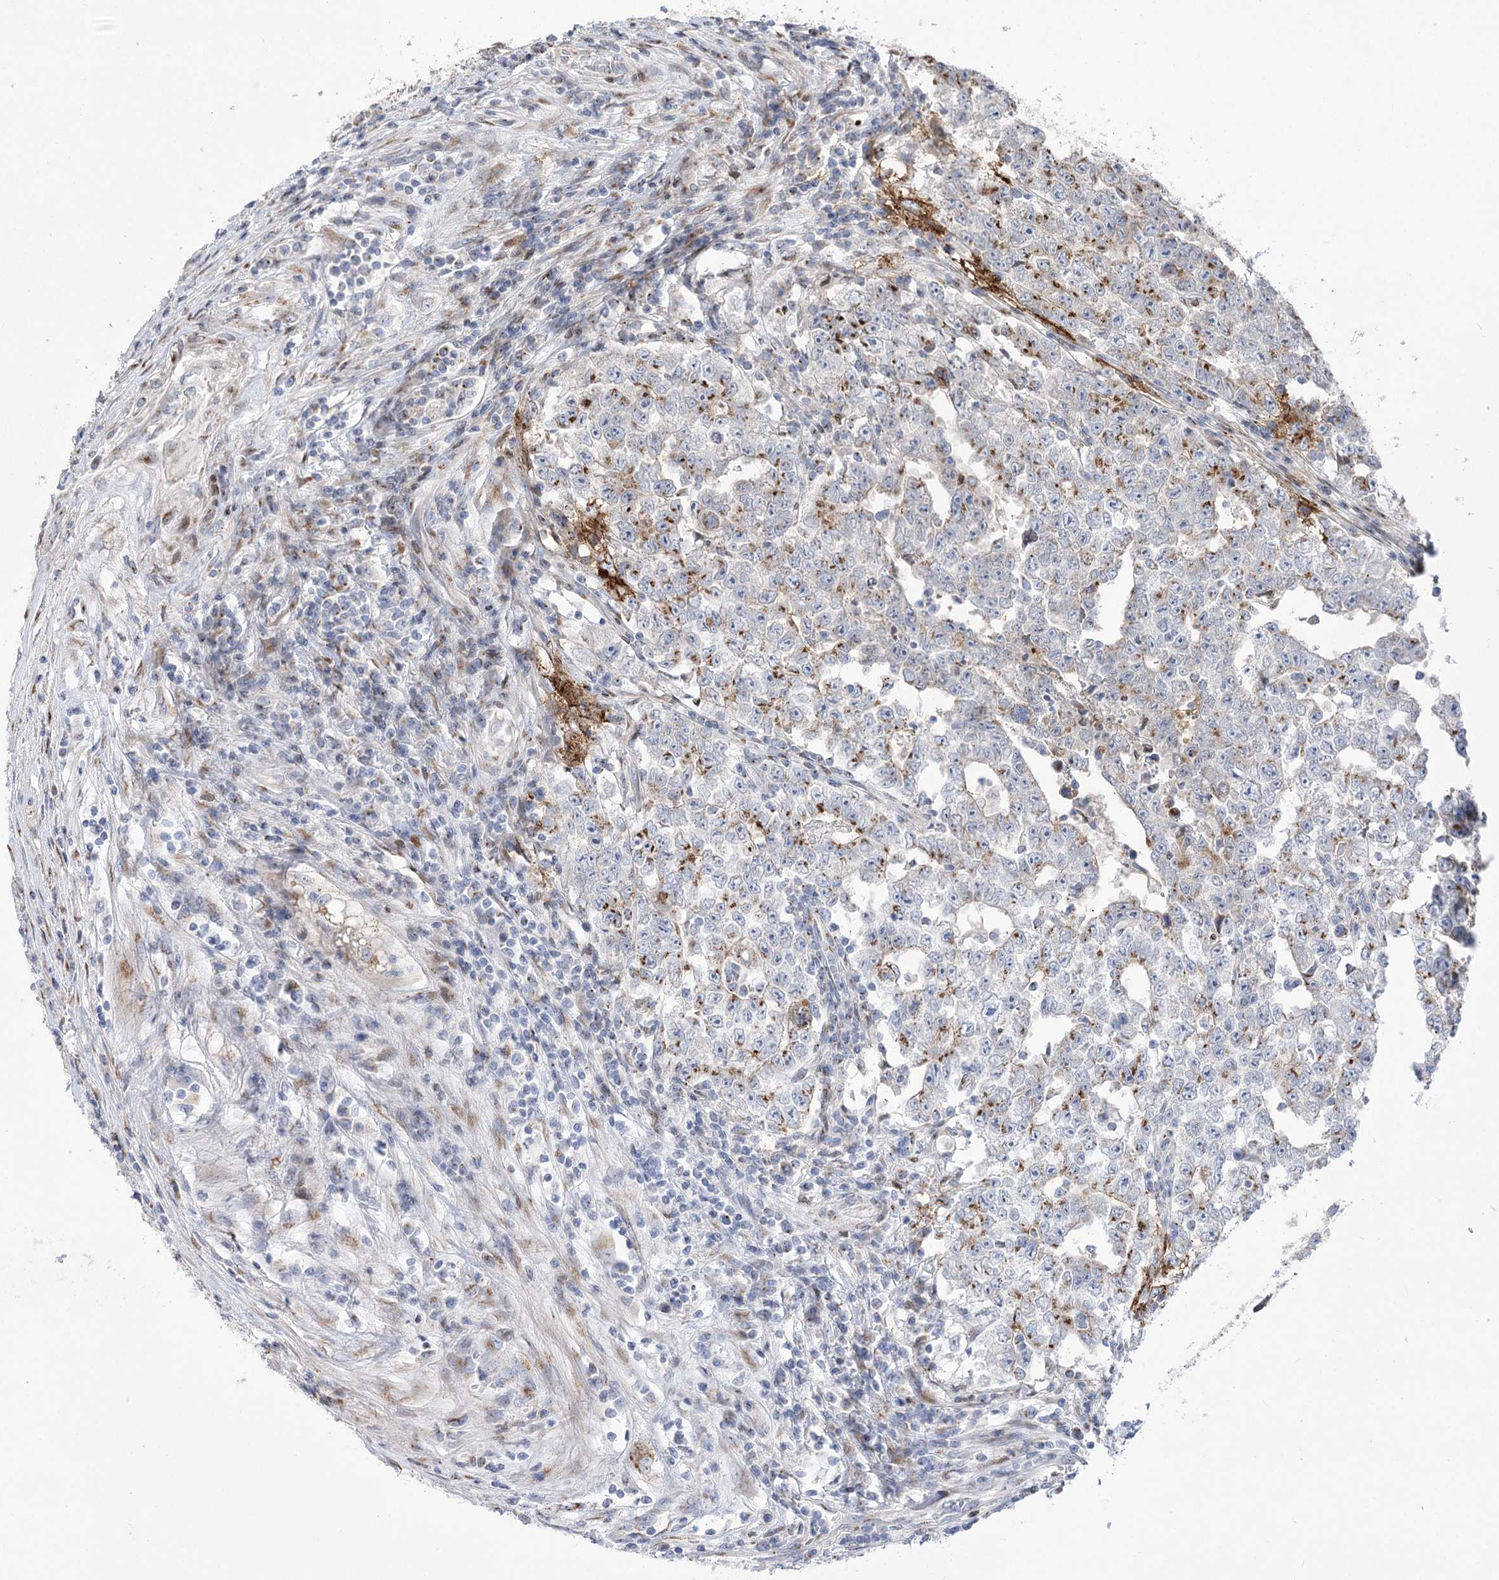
{"staining": {"intensity": "moderate", "quantity": "25%-75%", "location": "cytoplasmic/membranous"}, "tissue": "testis cancer", "cell_type": "Tumor cells", "image_type": "cancer", "snomed": [{"axis": "morphology", "description": "Carcinoma, Embryonal, NOS"}, {"axis": "topography", "description": "Testis"}], "caption": "Immunohistochemistry (IHC) micrograph of human testis cancer (embryonal carcinoma) stained for a protein (brown), which demonstrates medium levels of moderate cytoplasmic/membranous positivity in approximately 25%-75% of tumor cells.", "gene": "NME7", "patient": {"sex": "male", "age": 25}}